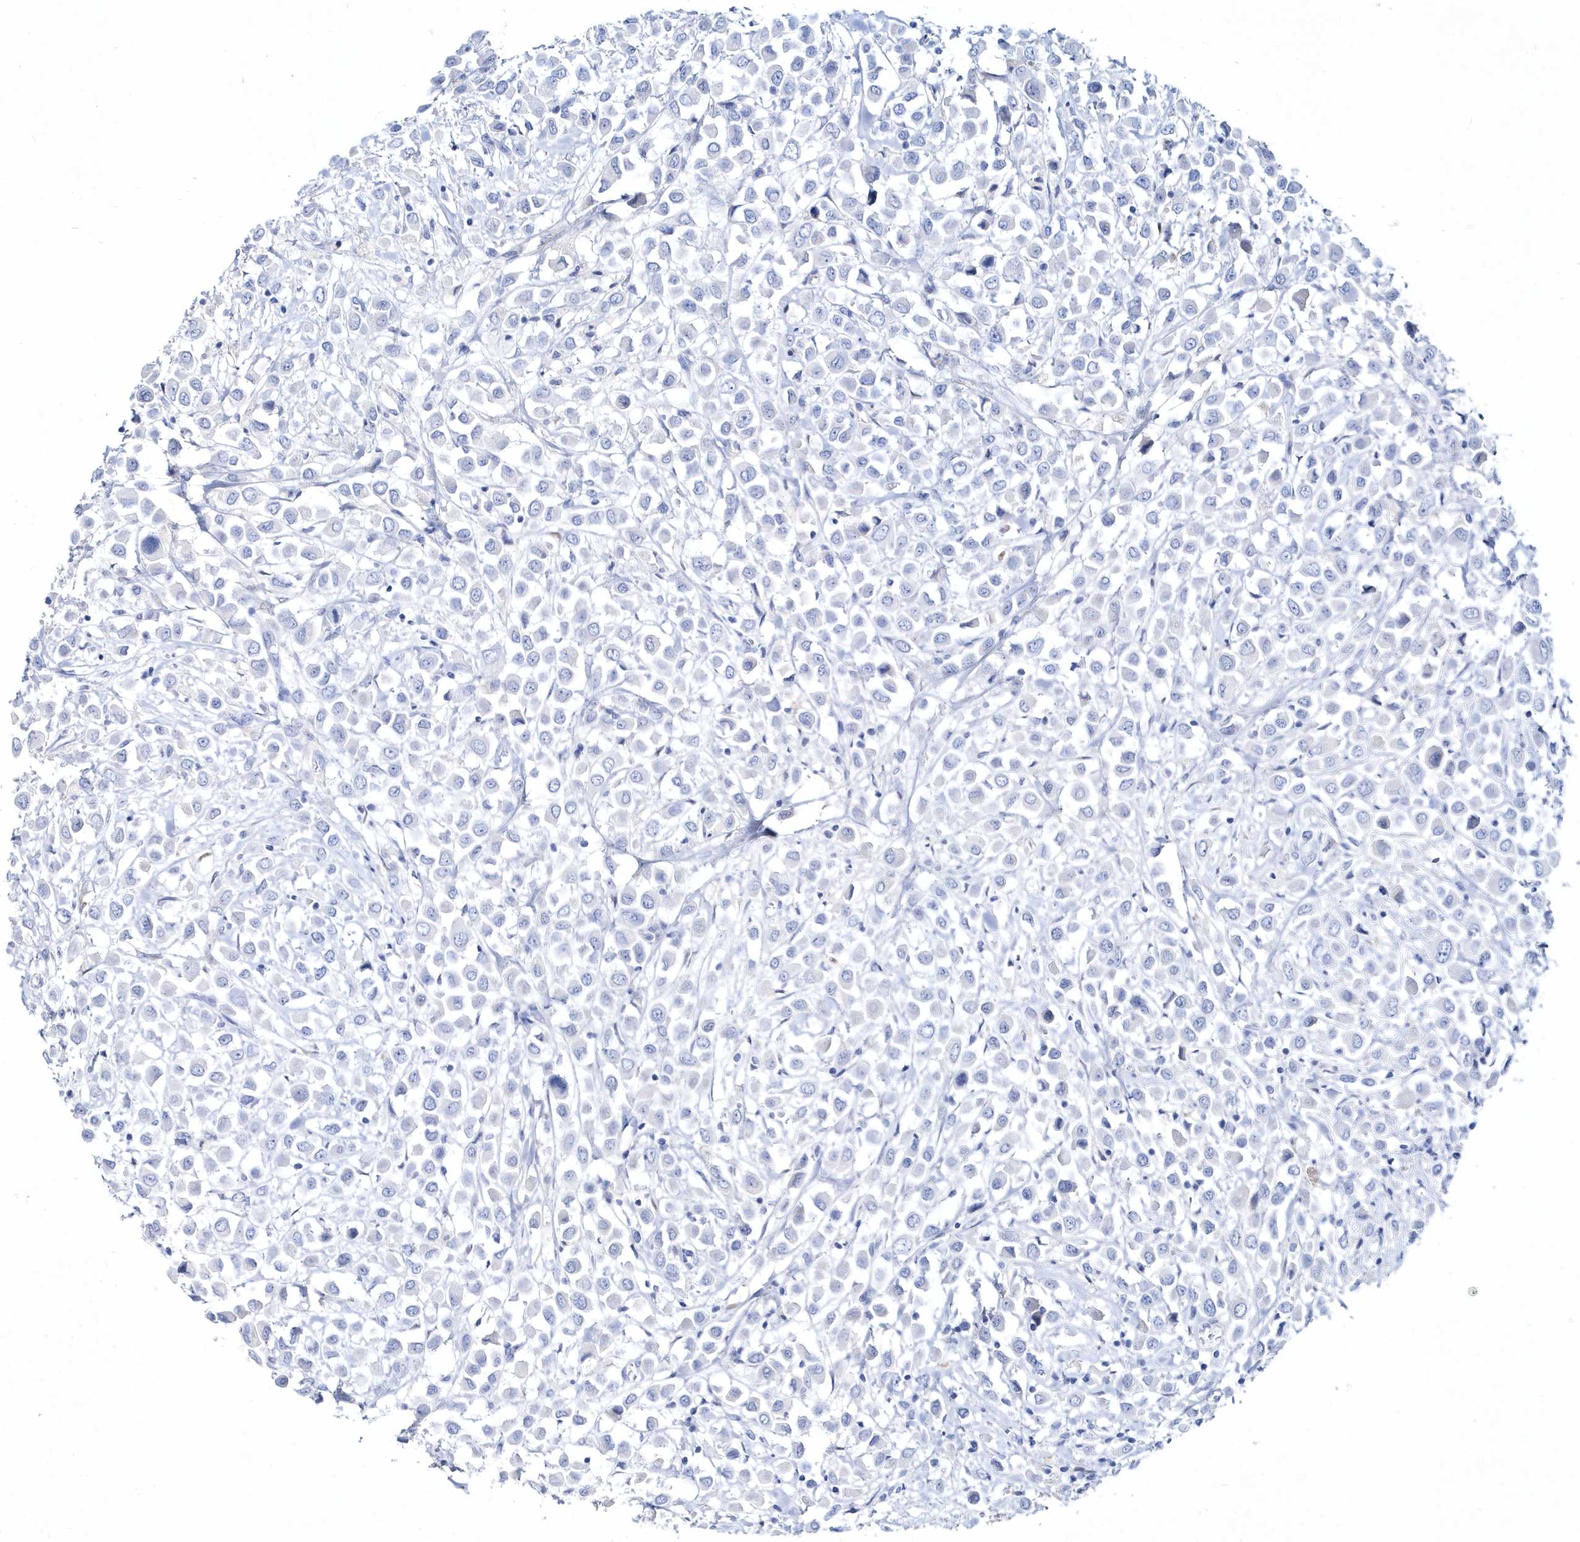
{"staining": {"intensity": "negative", "quantity": "none", "location": "none"}, "tissue": "breast cancer", "cell_type": "Tumor cells", "image_type": "cancer", "snomed": [{"axis": "morphology", "description": "Duct carcinoma"}, {"axis": "topography", "description": "Breast"}], "caption": "Immunohistochemical staining of breast cancer shows no significant staining in tumor cells.", "gene": "SPINK7", "patient": {"sex": "female", "age": 61}}